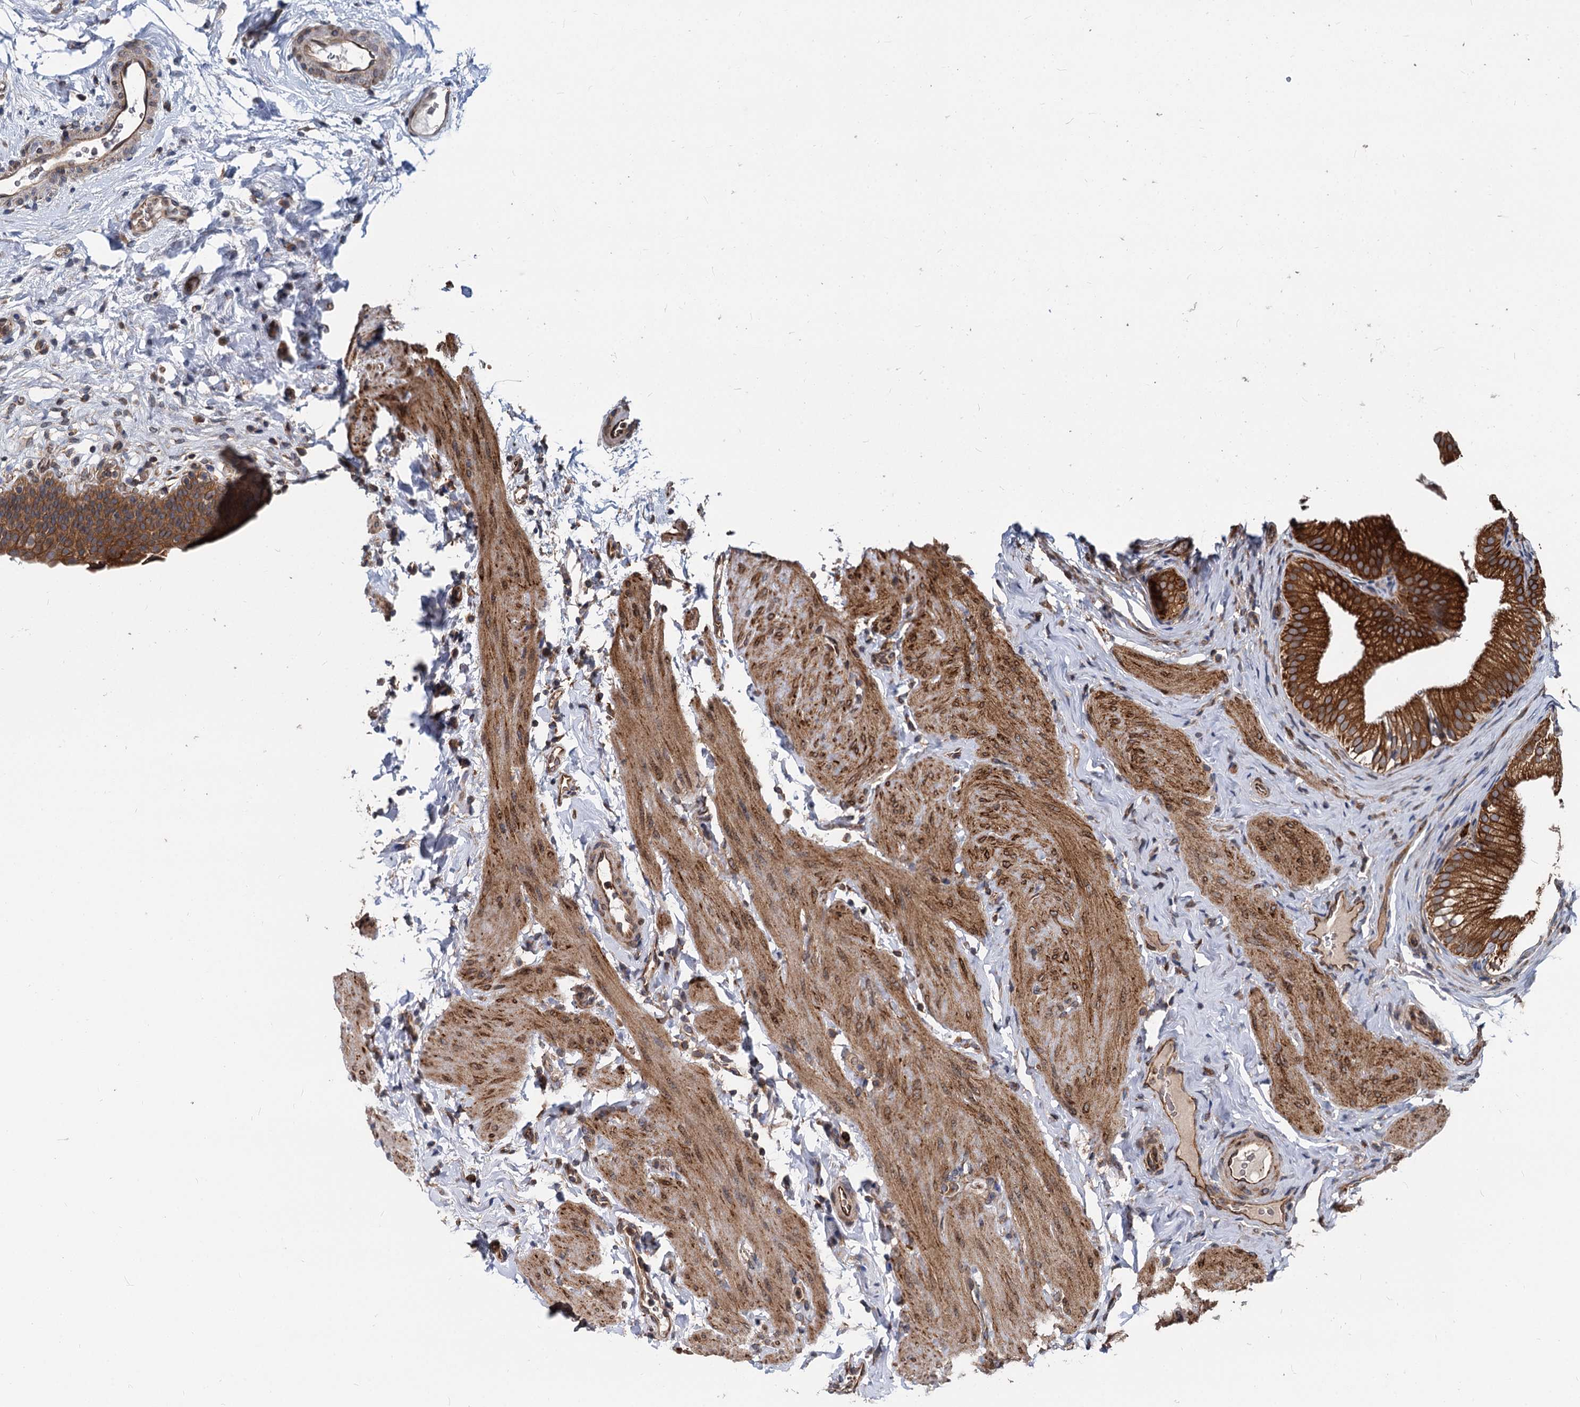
{"staining": {"intensity": "strong", "quantity": ">75%", "location": "cytoplasmic/membranous"}, "tissue": "gallbladder", "cell_type": "Glandular cells", "image_type": "normal", "snomed": [{"axis": "morphology", "description": "Normal tissue, NOS"}, {"axis": "topography", "description": "Gallbladder"}], "caption": "DAB (3,3'-diaminobenzidine) immunohistochemical staining of unremarkable gallbladder exhibits strong cytoplasmic/membranous protein staining in approximately >75% of glandular cells.", "gene": "STIM1", "patient": {"sex": "female", "age": 30}}